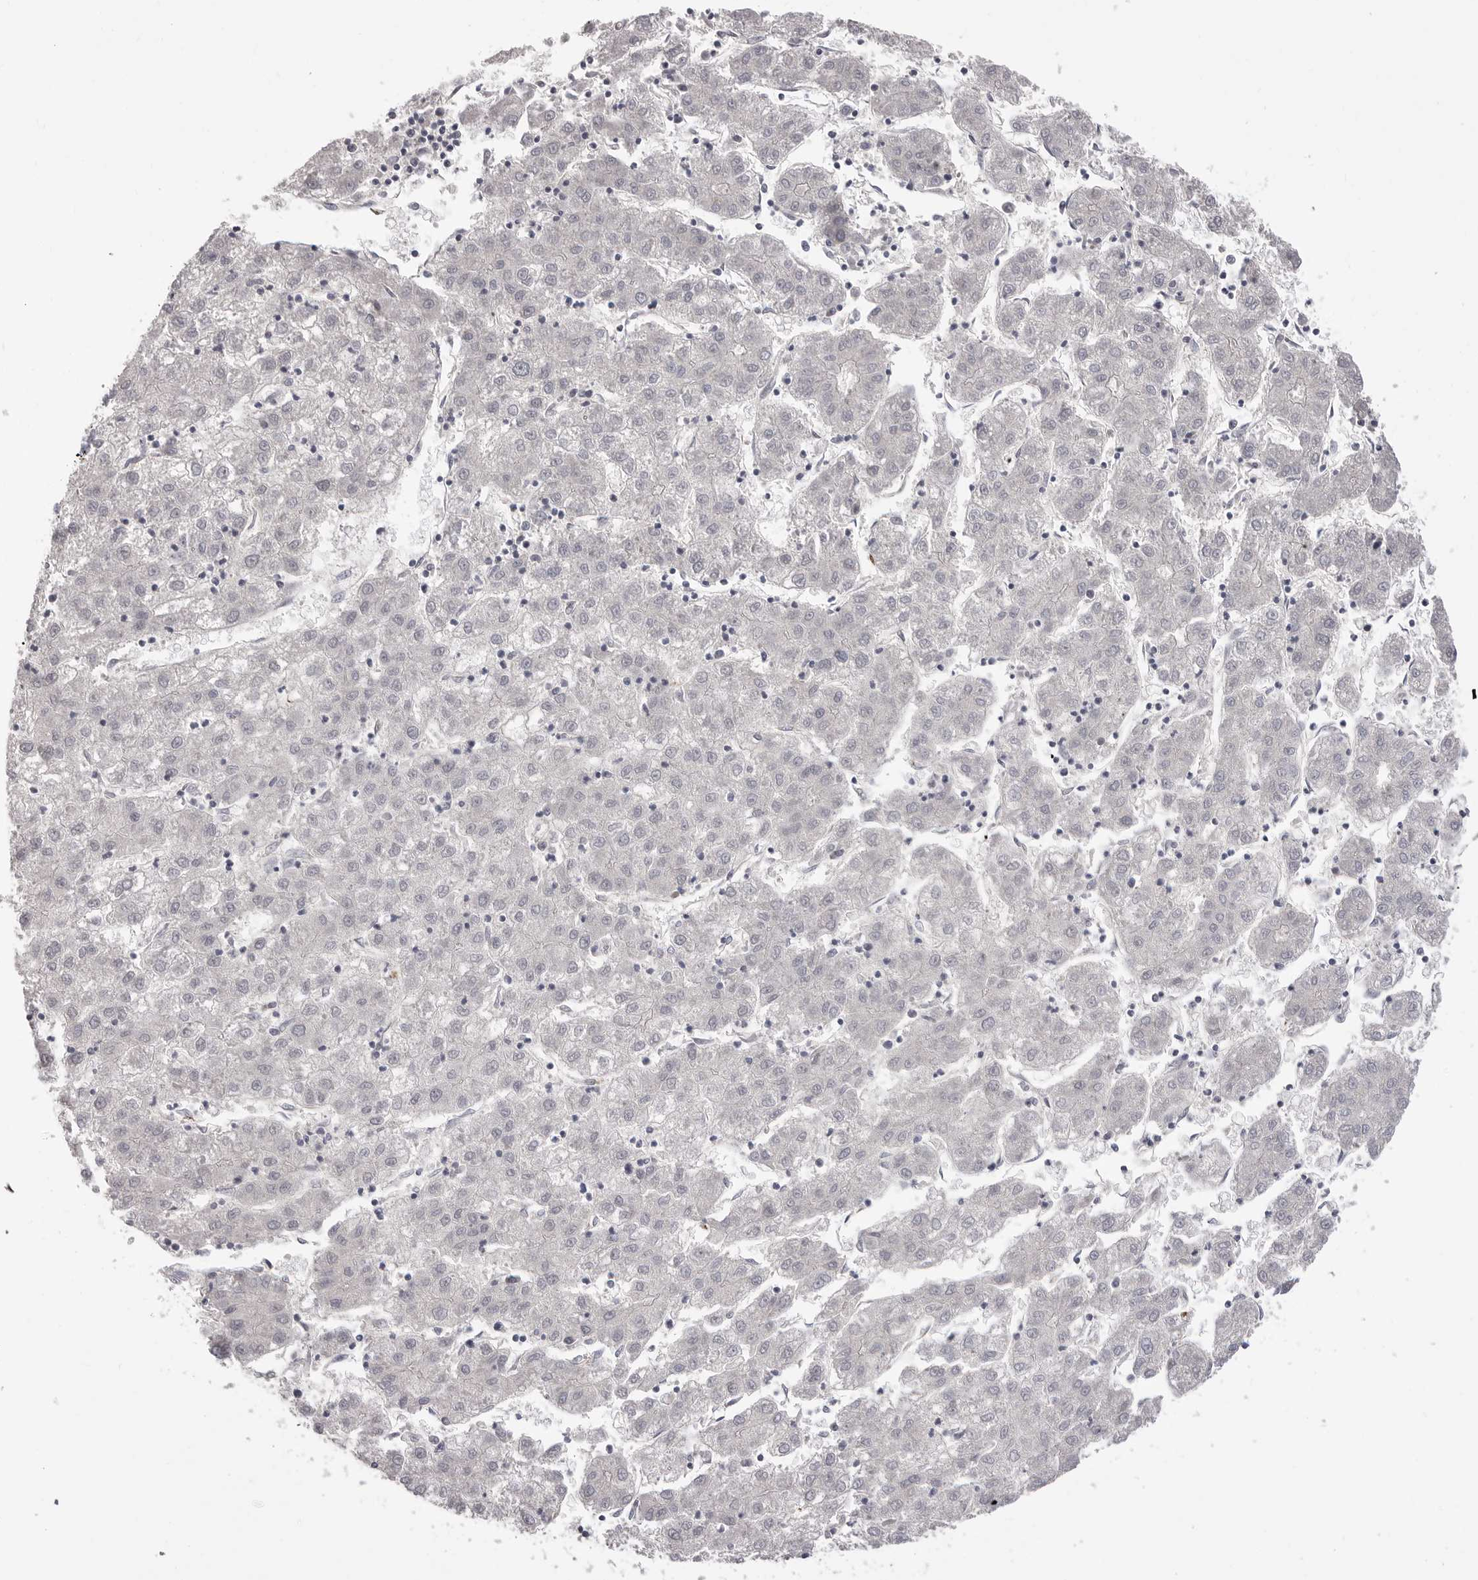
{"staining": {"intensity": "negative", "quantity": "none", "location": "none"}, "tissue": "liver cancer", "cell_type": "Tumor cells", "image_type": "cancer", "snomed": [{"axis": "morphology", "description": "Carcinoma, Hepatocellular, NOS"}, {"axis": "topography", "description": "Liver"}], "caption": "DAB immunohistochemical staining of human hepatocellular carcinoma (liver) reveals no significant positivity in tumor cells. Nuclei are stained in blue.", "gene": "PPP1R8", "patient": {"sex": "male", "age": 72}}